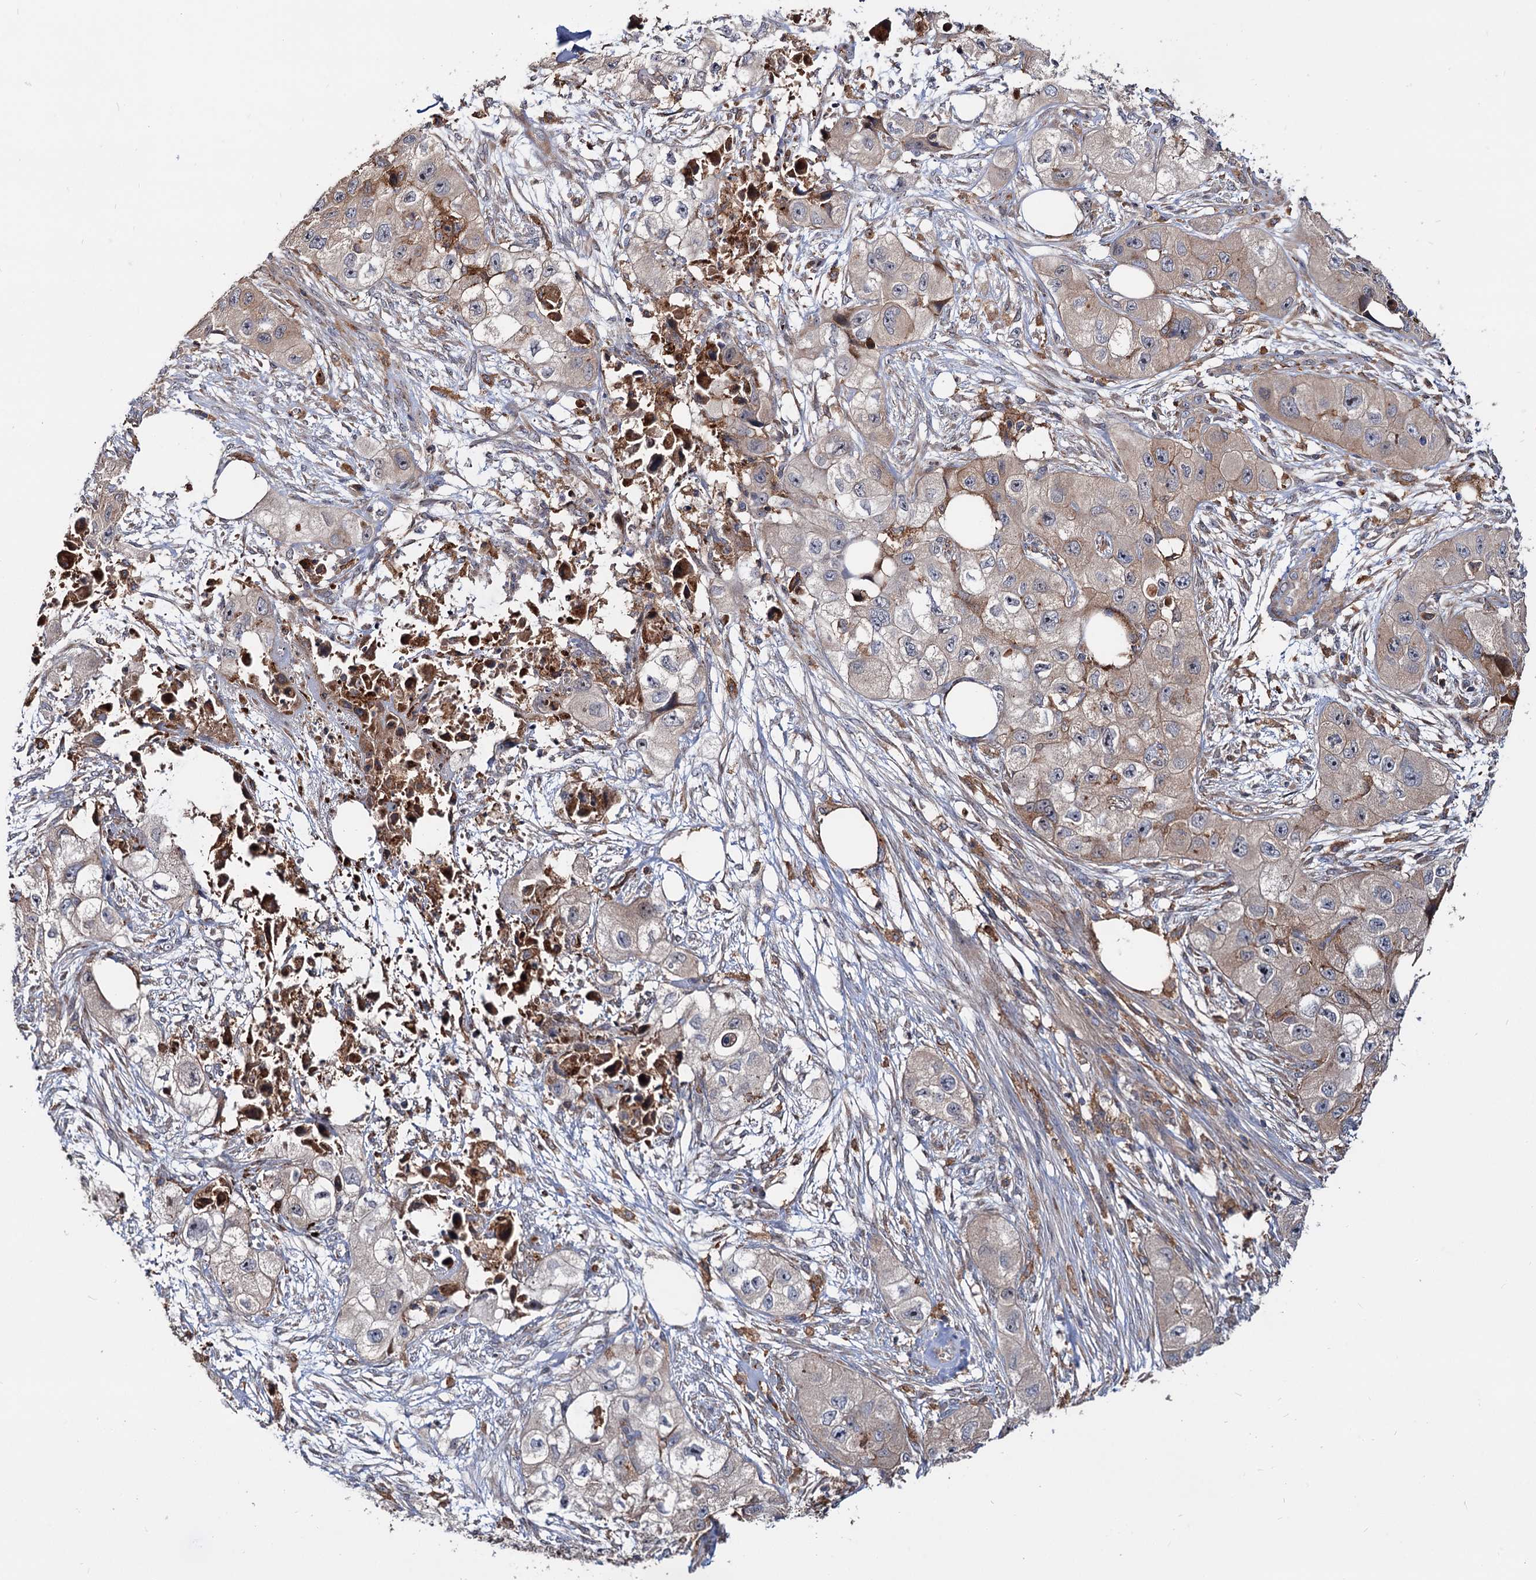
{"staining": {"intensity": "weak", "quantity": "25%-75%", "location": "cytoplasmic/membranous"}, "tissue": "skin cancer", "cell_type": "Tumor cells", "image_type": "cancer", "snomed": [{"axis": "morphology", "description": "Squamous cell carcinoma, NOS"}, {"axis": "topography", "description": "Skin"}, {"axis": "topography", "description": "Subcutis"}], "caption": "This image demonstrates skin cancer (squamous cell carcinoma) stained with IHC to label a protein in brown. The cytoplasmic/membranous of tumor cells show weak positivity for the protein. Nuclei are counter-stained blue.", "gene": "RNF111", "patient": {"sex": "male", "age": 73}}